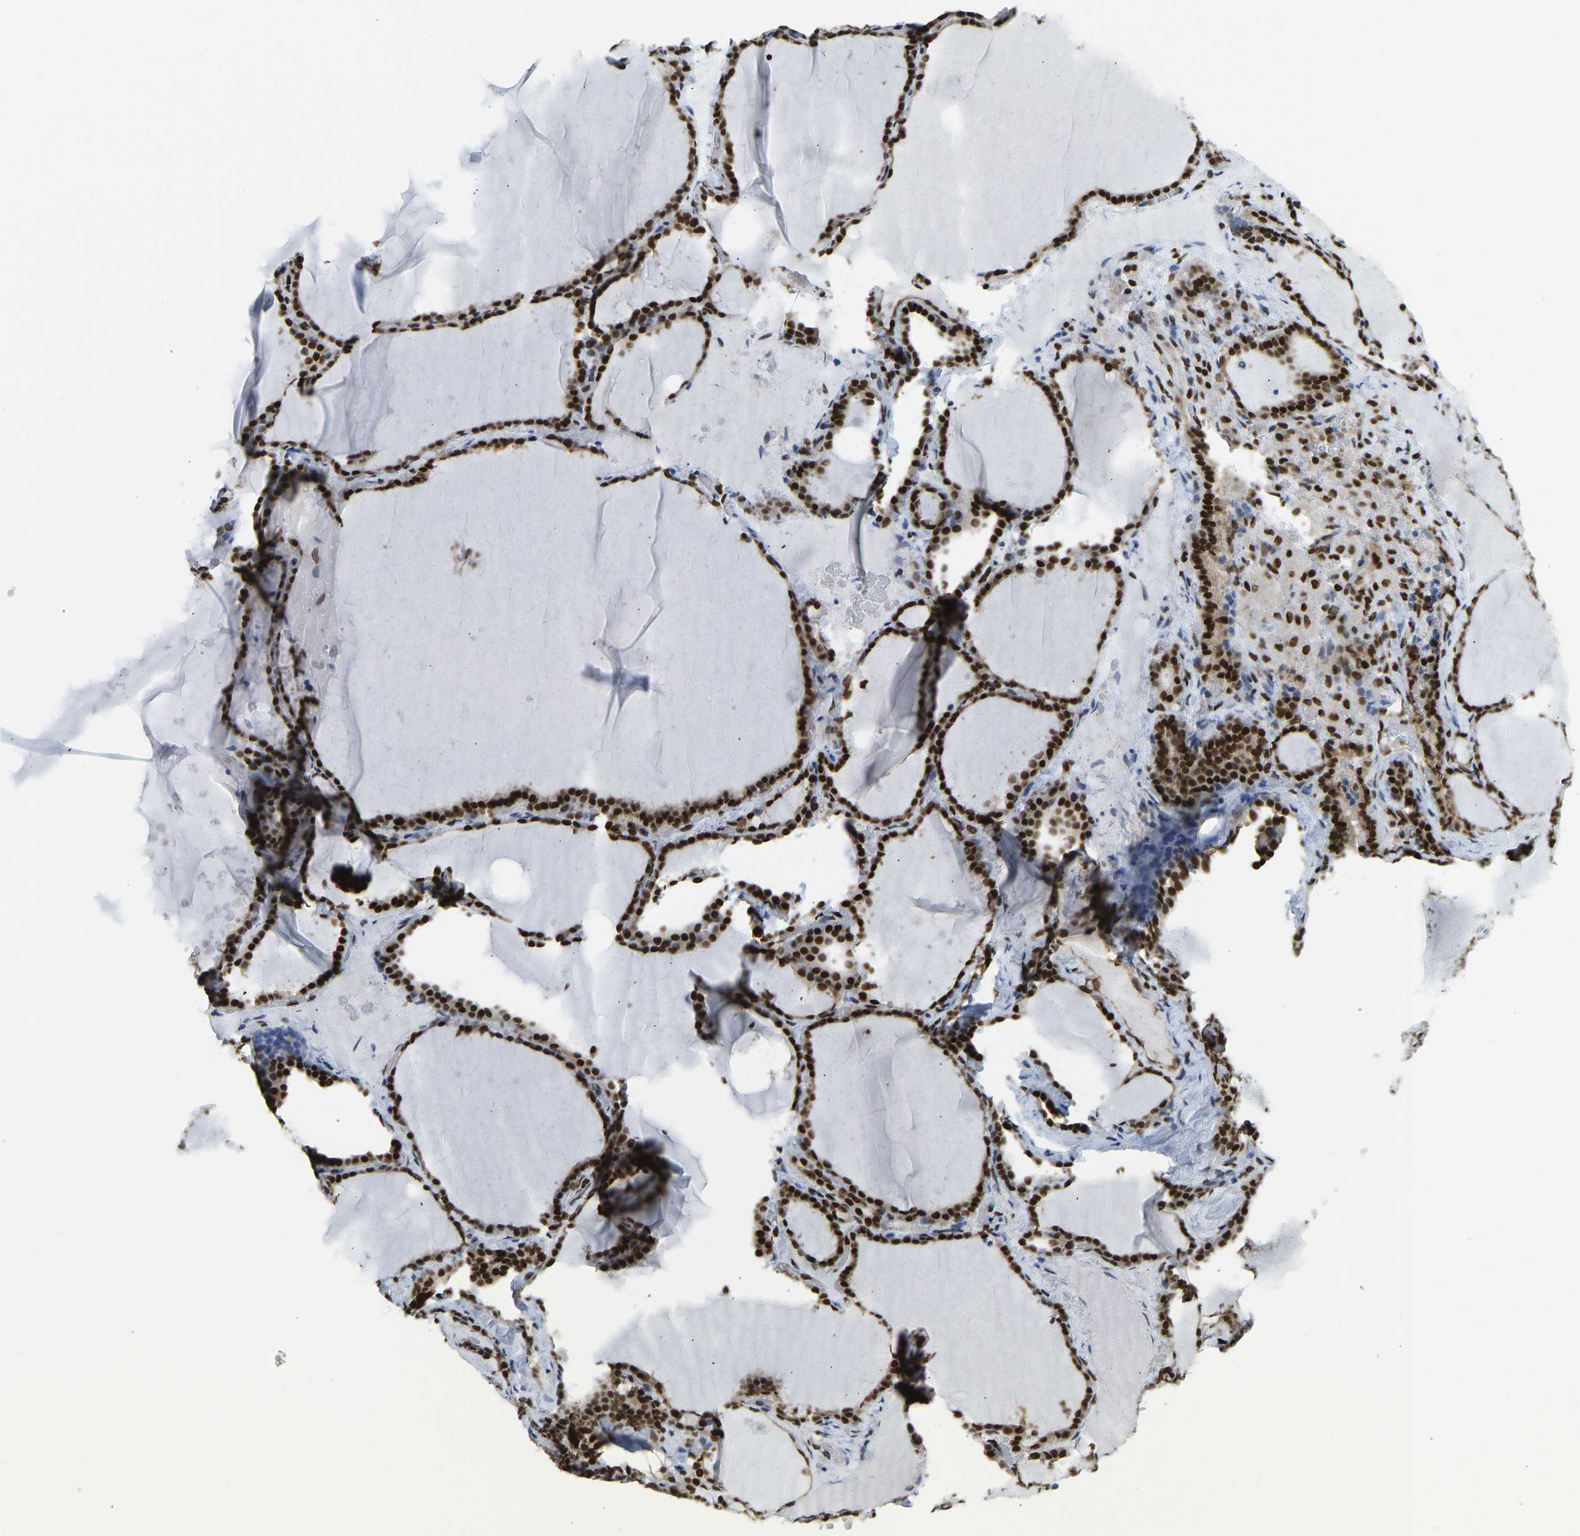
{"staining": {"intensity": "strong", "quantity": ">75%", "location": "nuclear"}, "tissue": "thyroid gland", "cell_type": "Glandular cells", "image_type": "normal", "snomed": [{"axis": "morphology", "description": "Normal tissue, NOS"}, {"axis": "topography", "description": "Thyroid gland"}], "caption": "This is a histology image of immunohistochemistry staining of normal thyroid gland, which shows strong expression in the nuclear of glandular cells.", "gene": "ZSCAN20", "patient": {"sex": "female", "age": 28}}